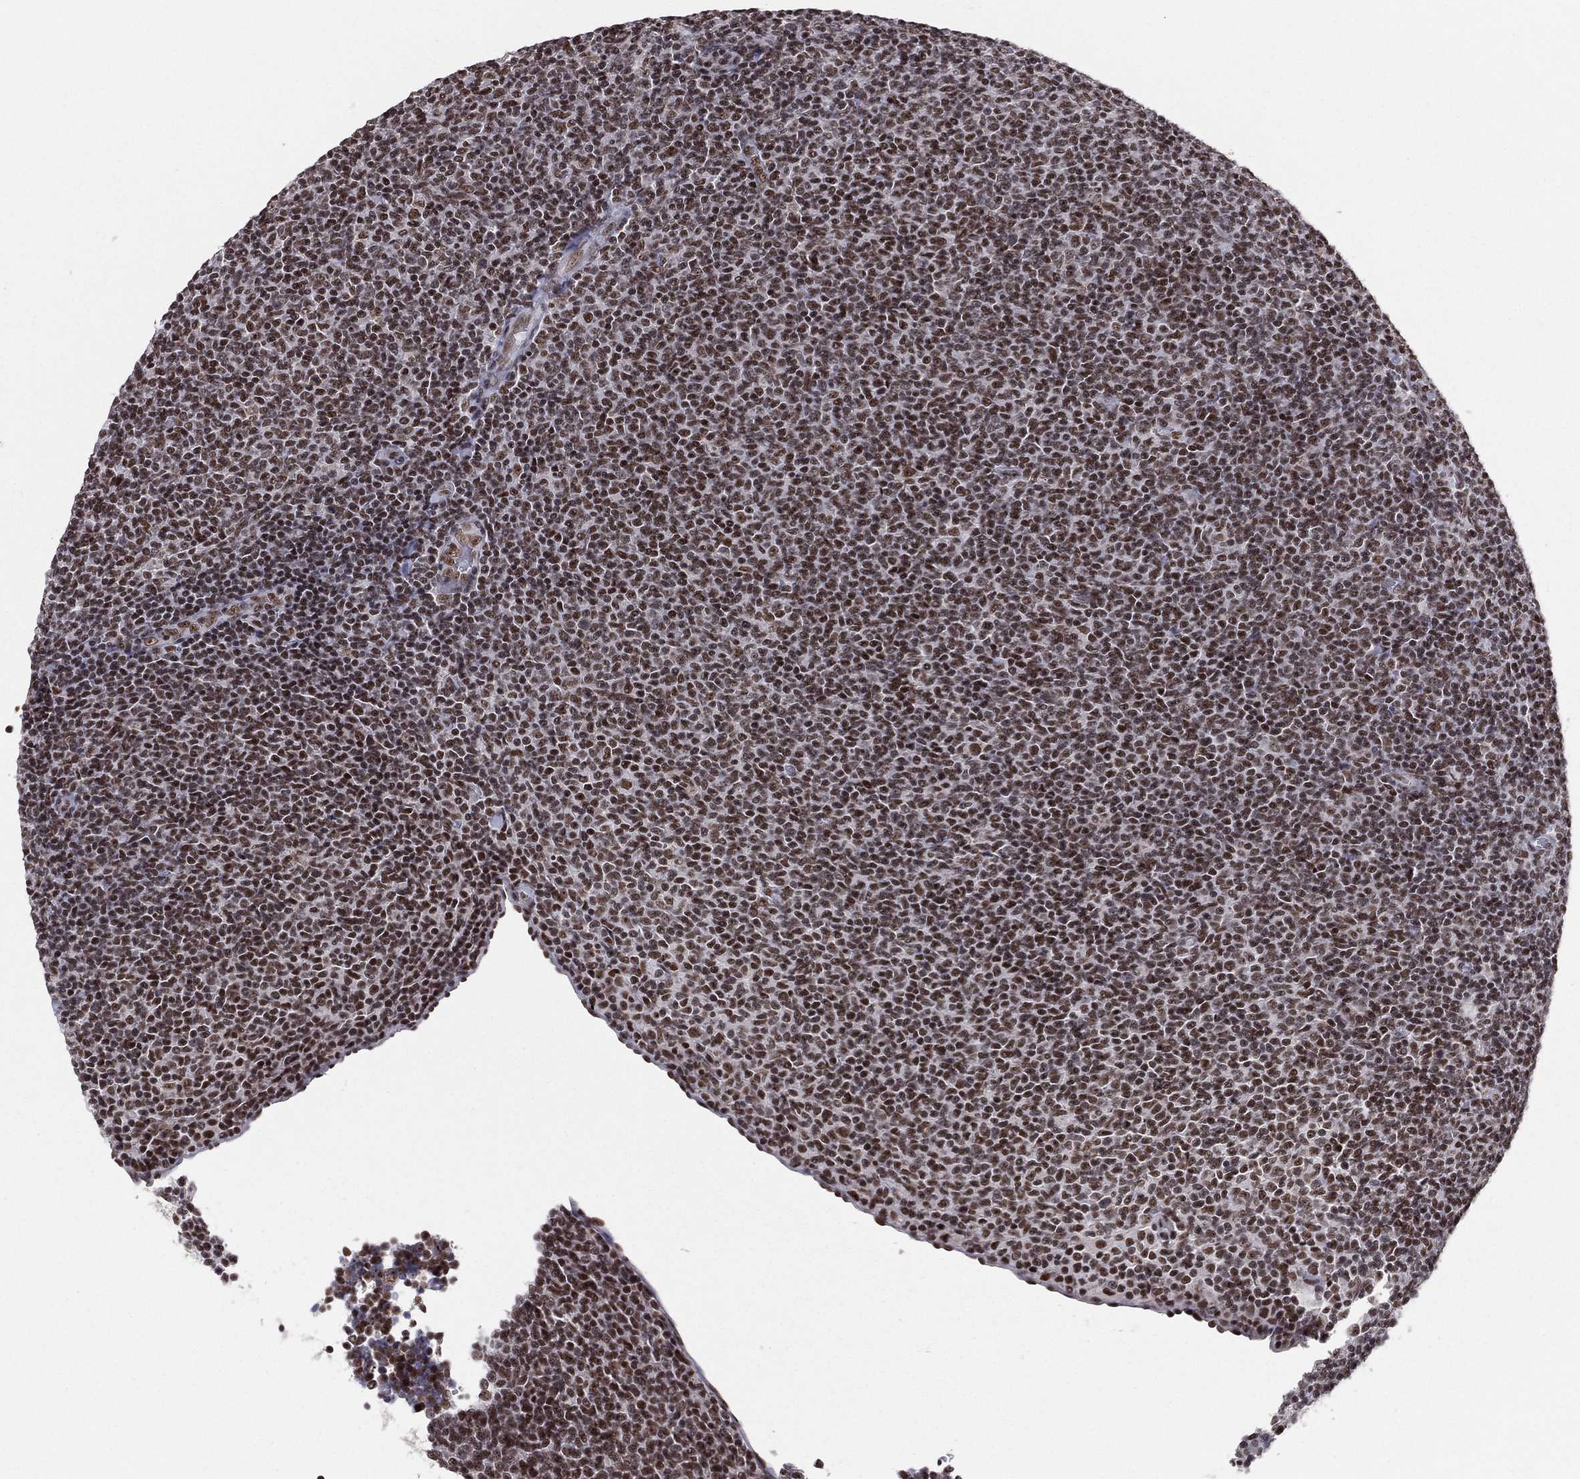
{"staining": {"intensity": "strong", "quantity": "25%-75%", "location": "nuclear"}, "tissue": "lymphoma", "cell_type": "Tumor cells", "image_type": "cancer", "snomed": [{"axis": "morphology", "description": "Malignant lymphoma, non-Hodgkin's type, Low grade"}, {"axis": "topography", "description": "Lymph node"}], "caption": "High-power microscopy captured an immunohistochemistry photomicrograph of lymphoma, revealing strong nuclear positivity in approximately 25%-75% of tumor cells.", "gene": "GPALPP1", "patient": {"sex": "male", "age": 52}}